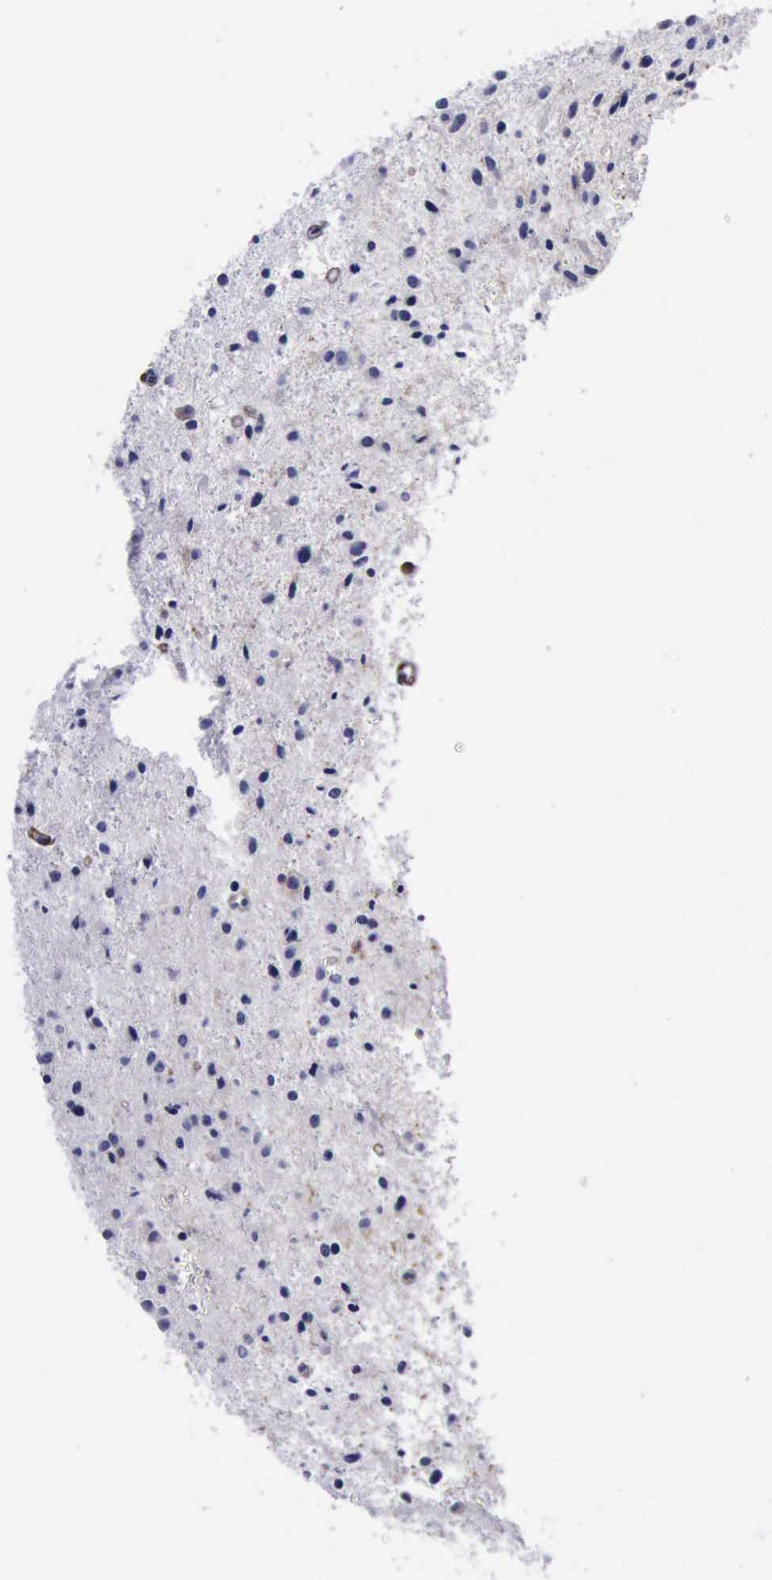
{"staining": {"intensity": "negative", "quantity": "none", "location": "none"}, "tissue": "glioma", "cell_type": "Tumor cells", "image_type": "cancer", "snomed": [{"axis": "morphology", "description": "Glioma, malignant, Low grade"}, {"axis": "topography", "description": "Brain"}], "caption": "DAB immunohistochemical staining of glioma shows no significant staining in tumor cells.", "gene": "FLNA", "patient": {"sex": "female", "age": 46}}